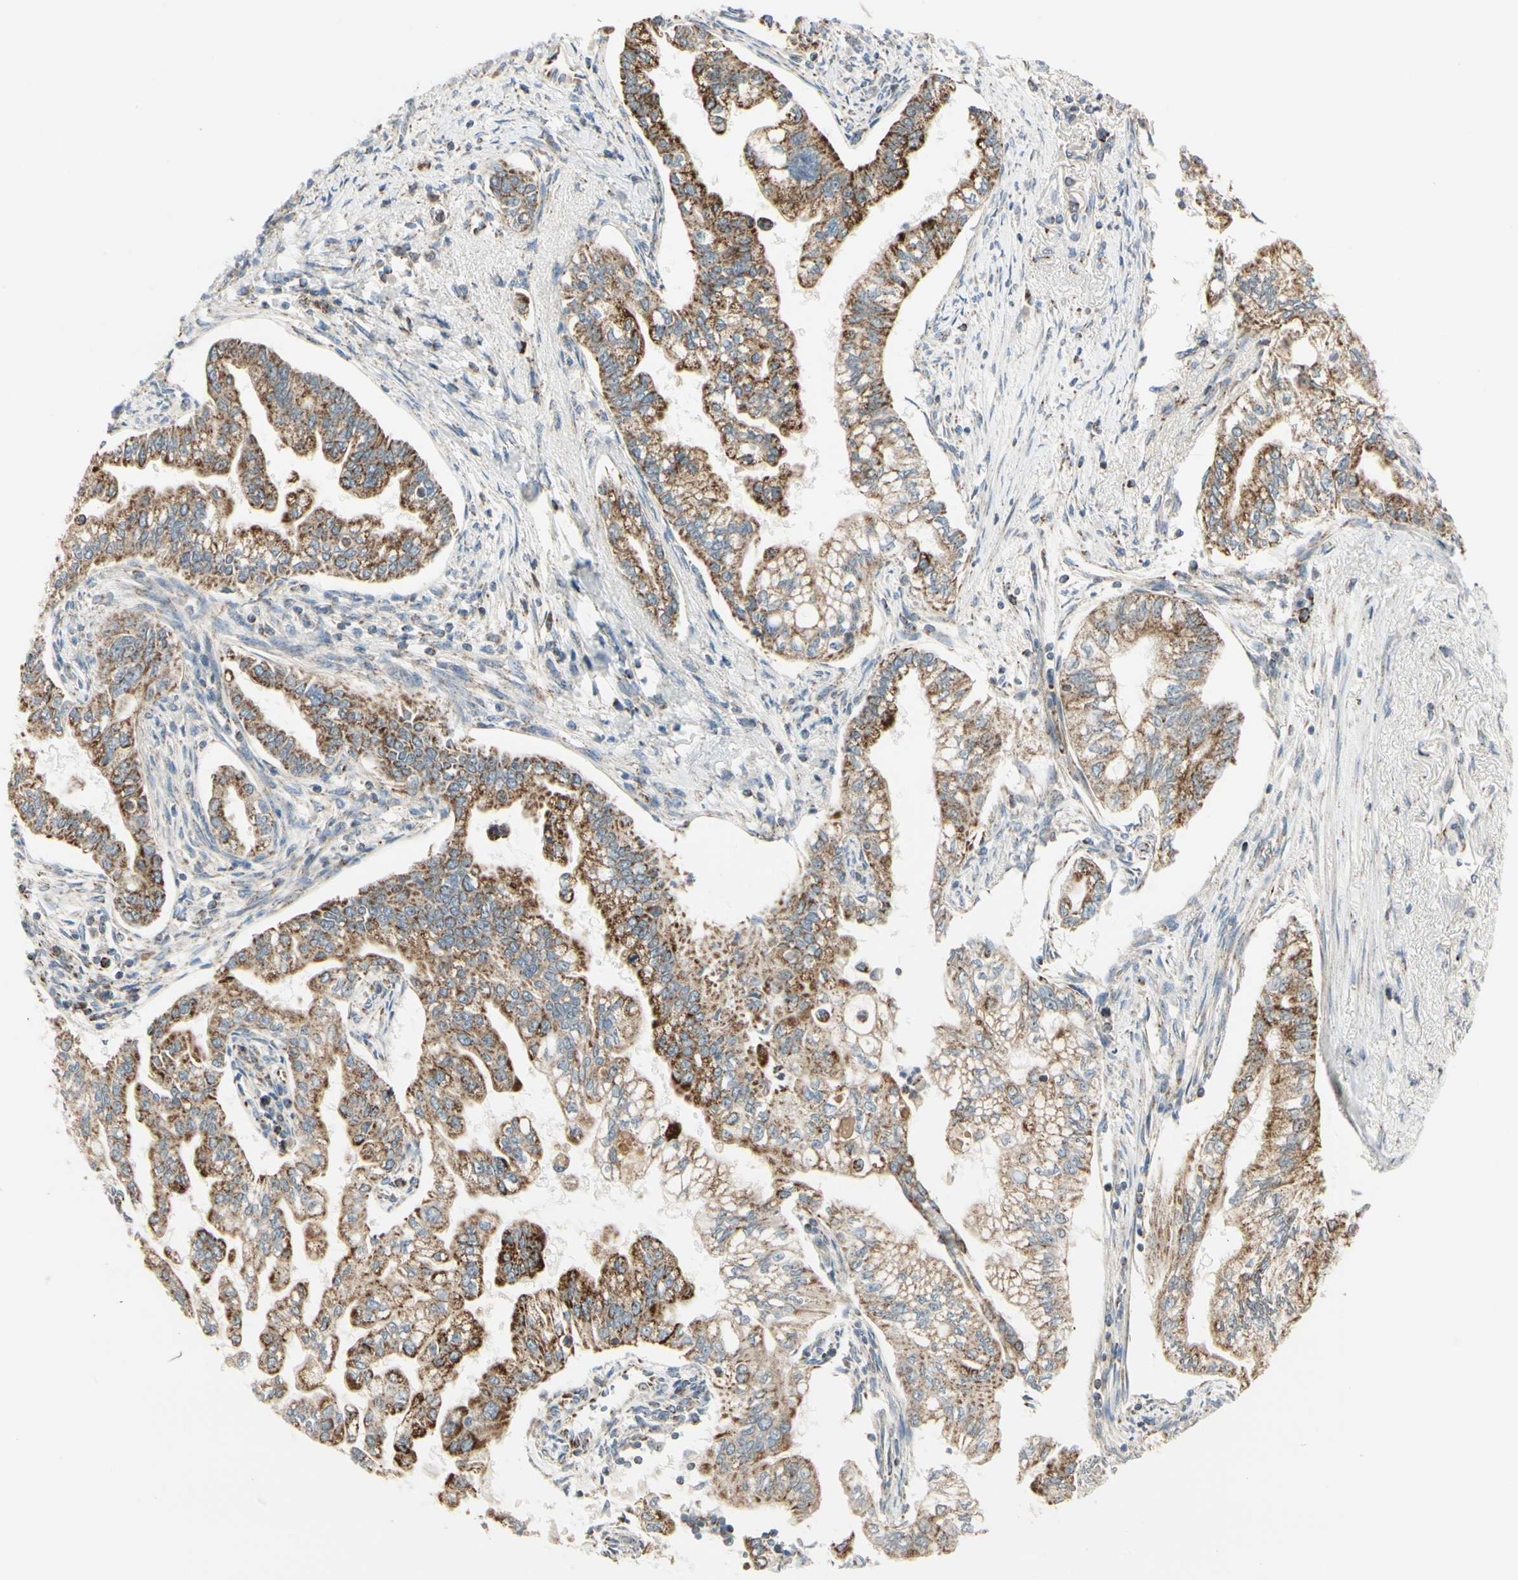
{"staining": {"intensity": "strong", "quantity": ">75%", "location": "cytoplasmic/membranous"}, "tissue": "pancreatic cancer", "cell_type": "Tumor cells", "image_type": "cancer", "snomed": [{"axis": "morphology", "description": "Normal tissue, NOS"}, {"axis": "topography", "description": "Pancreas"}], "caption": "The micrograph displays immunohistochemical staining of pancreatic cancer. There is strong cytoplasmic/membranous expression is seen in approximately >75% of tumor cells. (IHC, brightfield microscopy, high magnification).", "gene": "ANKS6", "patient": {"sex": "male", "age": 42}}